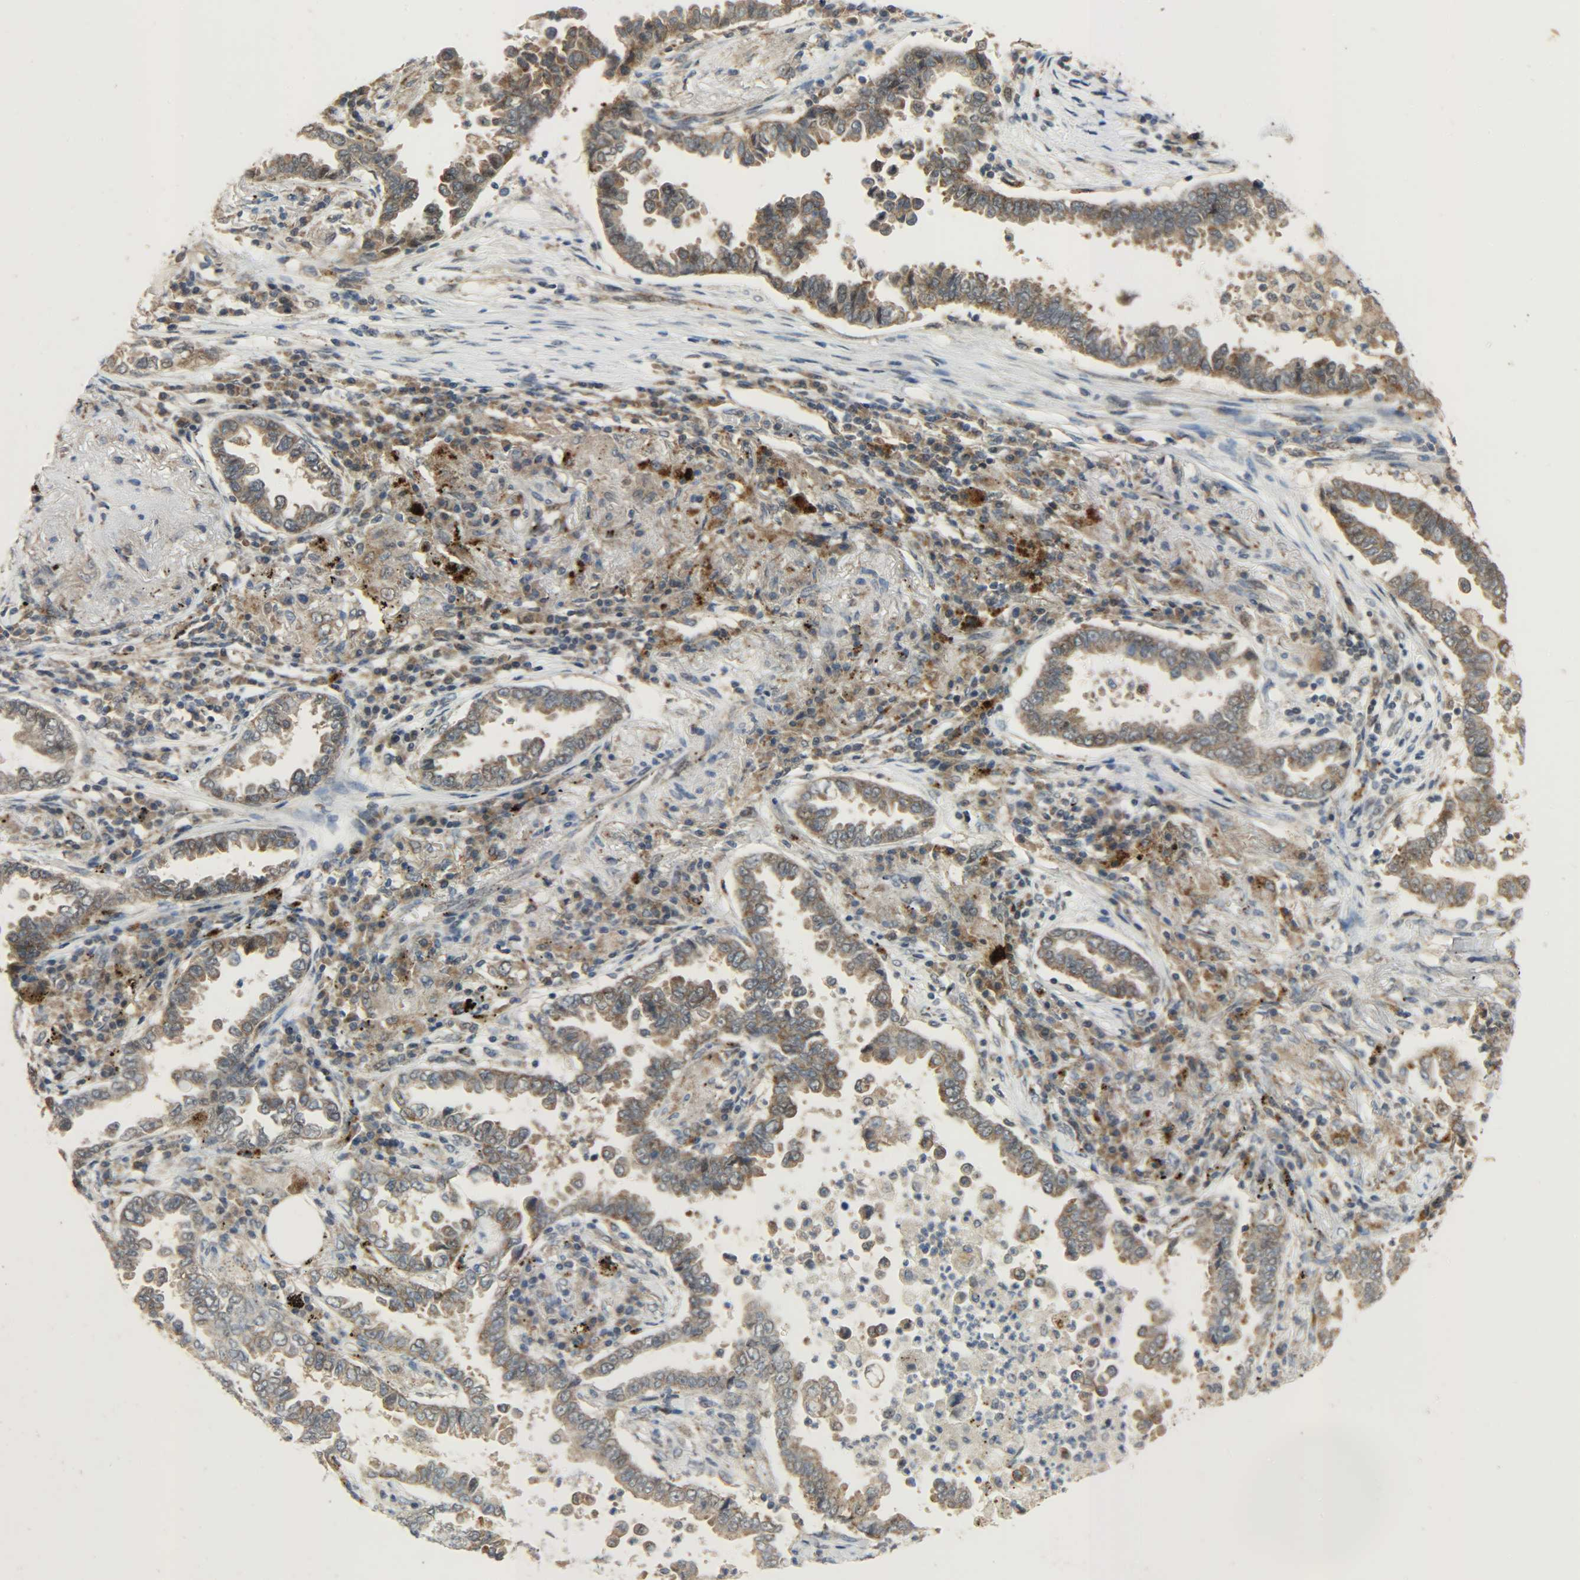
{"staining": {"intensity": "moderate", "quantity": ">75%", "location": "cytoplasmic/membranous"}, "tissue": "lung cancer", "cell_type": "Tumor cells", "image_type": "cancer", "snomed": [{"axis": "morphology", "description": "Normal tissue, NOS"}, {"axis": "morphology", "description": "Inflammation, NOS"}, {"axis": "morphology", "description": "Adenocarcinoma, NOS"}, {"axis": "topography", "description": "Lung"}], "caption": "The micrograph demonstrates a brown stain indicating the presence of a protein in the cytoplasmic/membranous of tumor cells in lung cancer.", "gene": "GIT2", "patient": {"sex": "female", "age": 64}}